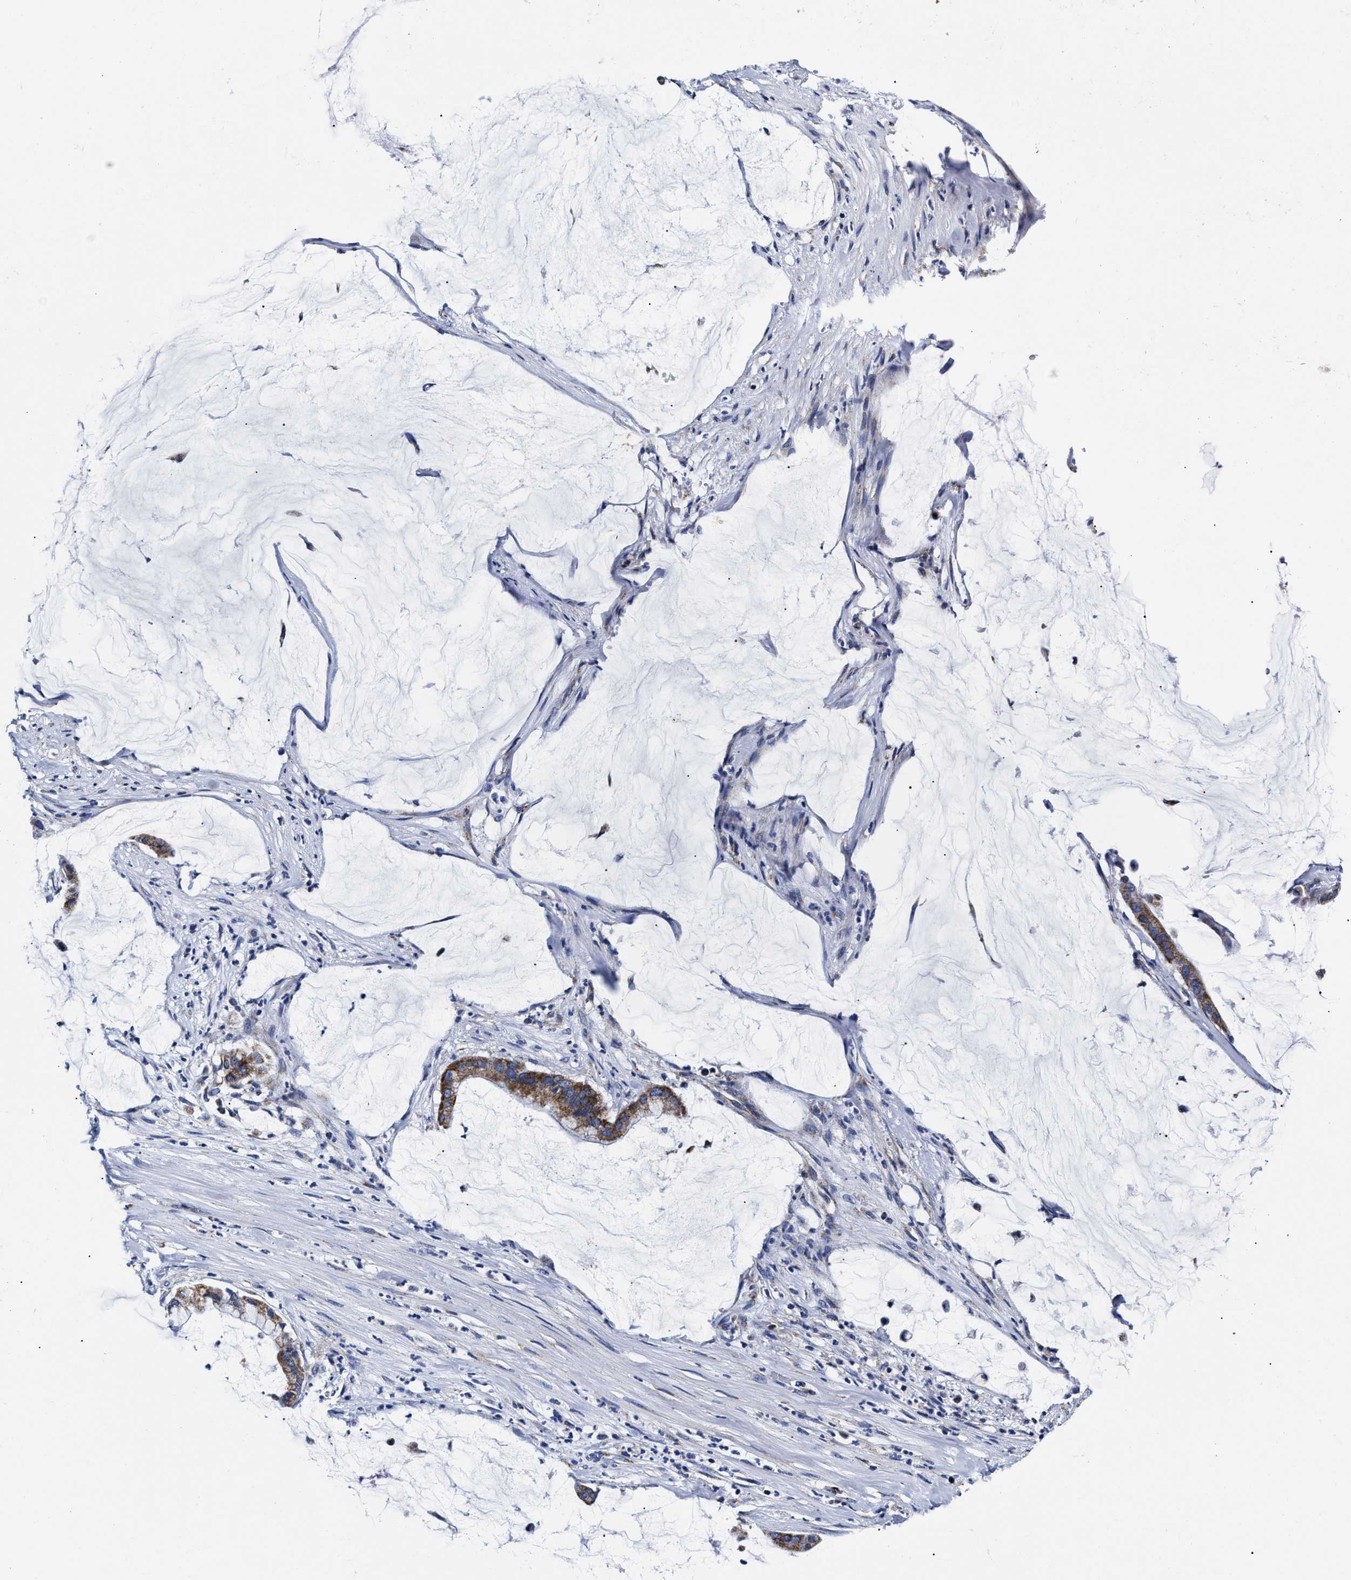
{"staining": {"intensity": "moderate", "quantity": "25%-75%", "location": "cytoplasmic/membranous"}, "tissue": "pancreatic cancer", "cell_type": "Tumor cells", "image_type": "cancer", "snomed": [{"axis": "morphology", "description": "Adenocarcinoma, NOS"}, {"axis": "topography", "description": "Pancreas"}], "caption": "Adenocarcinoma (pancreatic) was stained to show a protein in brown. There is medium levels of moderate cytoplasmic/membranous expression in approximately 25%-75% of tumor cells.", "gene": "HINT2", "patient": {"sex": "male", "age": 41}}